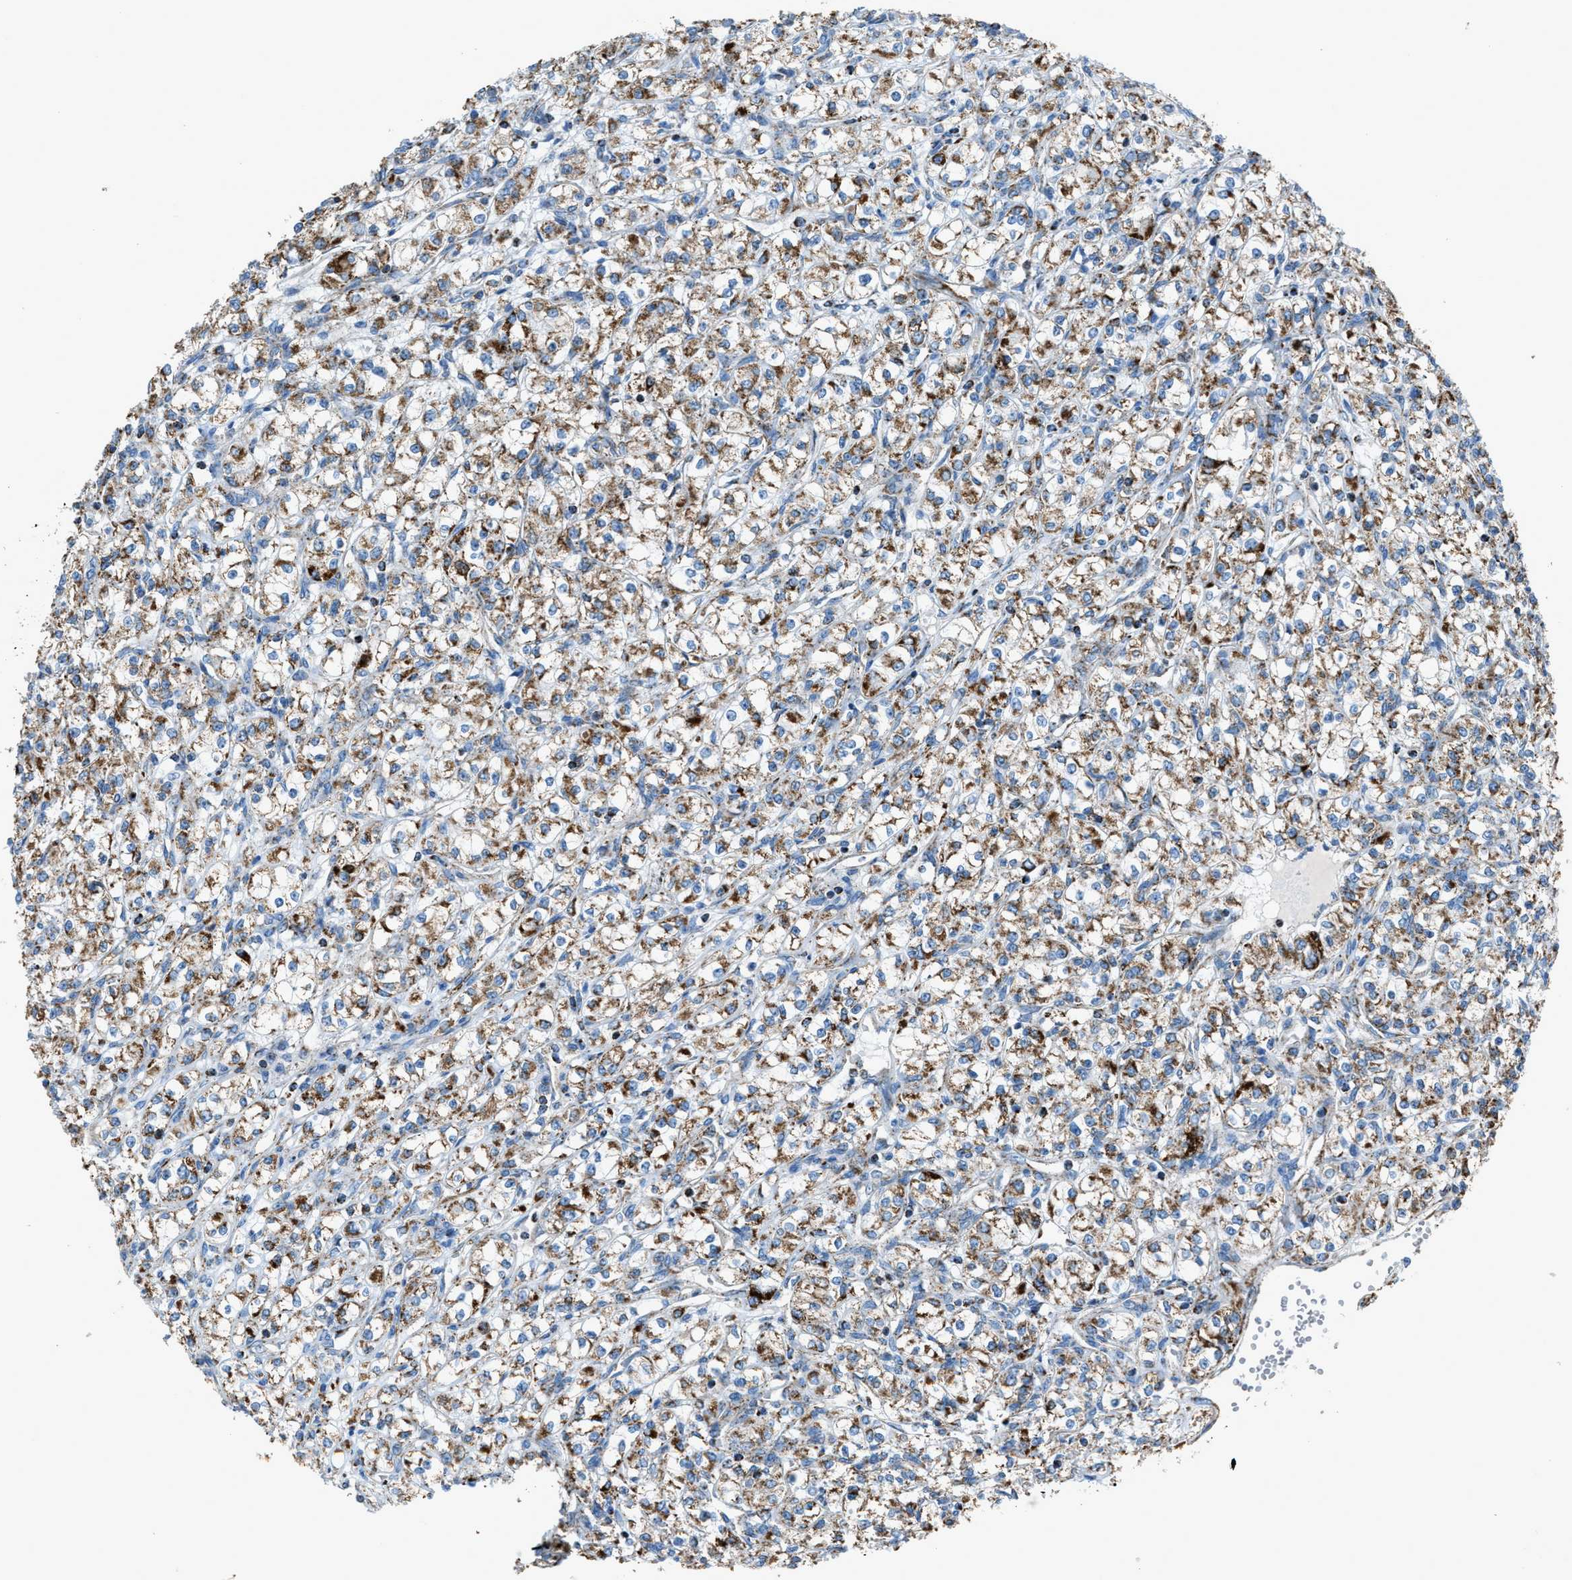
{"staining": {"intensity": "moderate", "quantity": ">75%", "location": "cytoplasmic/membranous"}, "tissue": "renal cancer", "cell_type": "Tumor cells", "image_type": "cancer", "snomed": [{"axis": "morphology", "description": "Adenocarcinoma, NOS"}, {"axis": "topography", "description": "Kidney"}], "caption": "Immunohistochemistry staining of renal cancer, which exhibits medium levels of moderate cytoplasmic/membranous expression in approximately >75% of tumor cells indicating moderate cytoplasmic/membranous protein expression. The staining was performed using DAB (3,3'-diaminobenzidine) (brown) for protein detection and nuclei were counterstained in hematoxylin (blue).", "gene": "MDH2", "patient": {"sex": "male", "age": 77}}